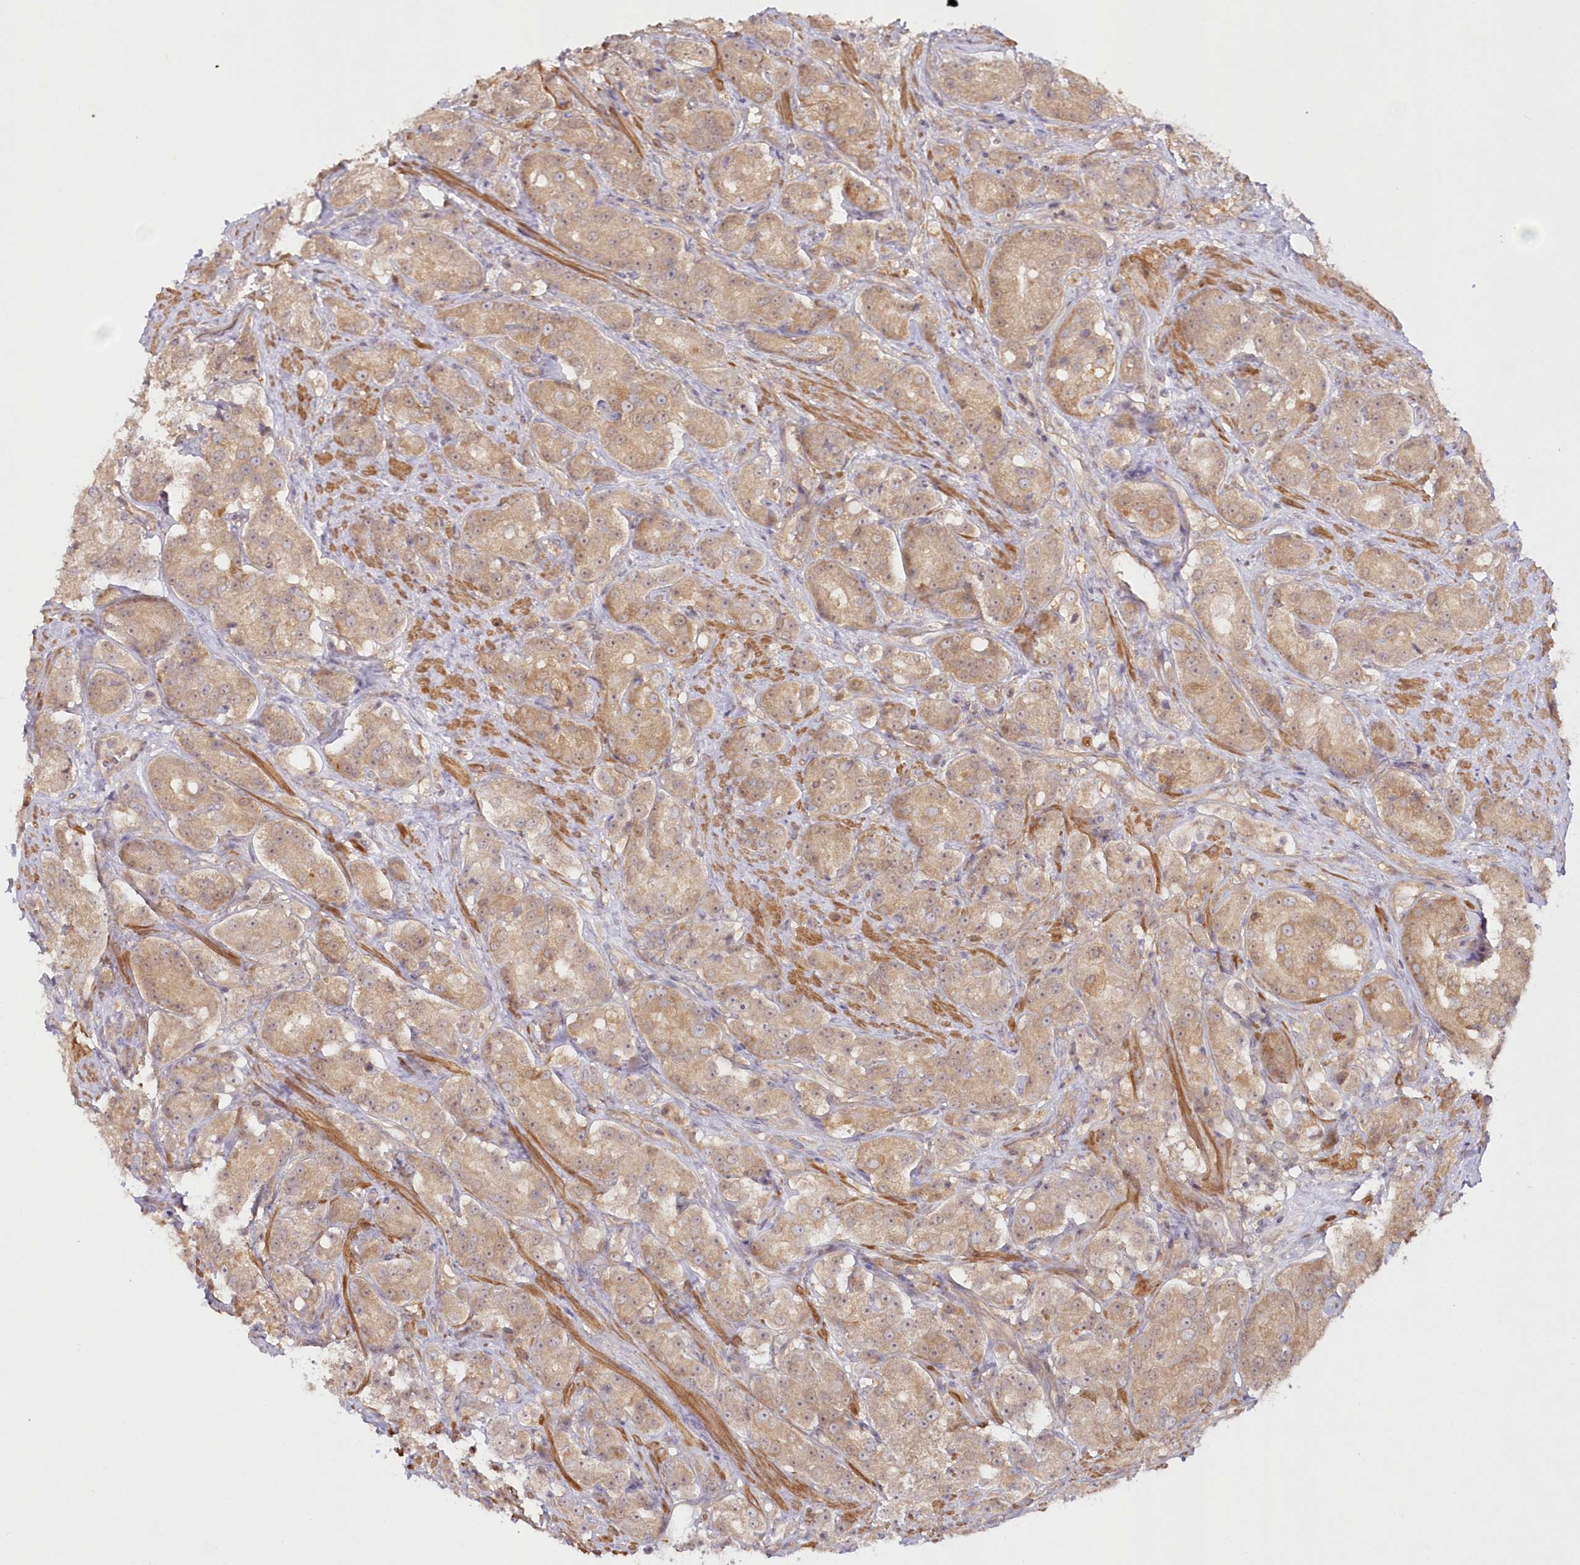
{"staining": {"intensity": "moderate", "quantity": ">75%", "location": "cytoplasmic/membranous"}, "tissue": "prostate cancer", "cell_type": "Tumor cells", "image_type": "cancer", "snomed": [{"axis": "morphology", "description": "Adenocarcinoma, High grade"}, {"axis": "topography", "description": "Prostate"}], "caption": "This micrograph displays prostate adenocarcinoma (high-grade) stained with immunohistochemistry (IHC) to label a protein in brown. The cytoplasmic/membranous of tumor cells show moderate positivity for the protein. Nuclei are counter-stained blue.", "gene": "IPMK", "patient": {"sex": "male", "age": 60}}